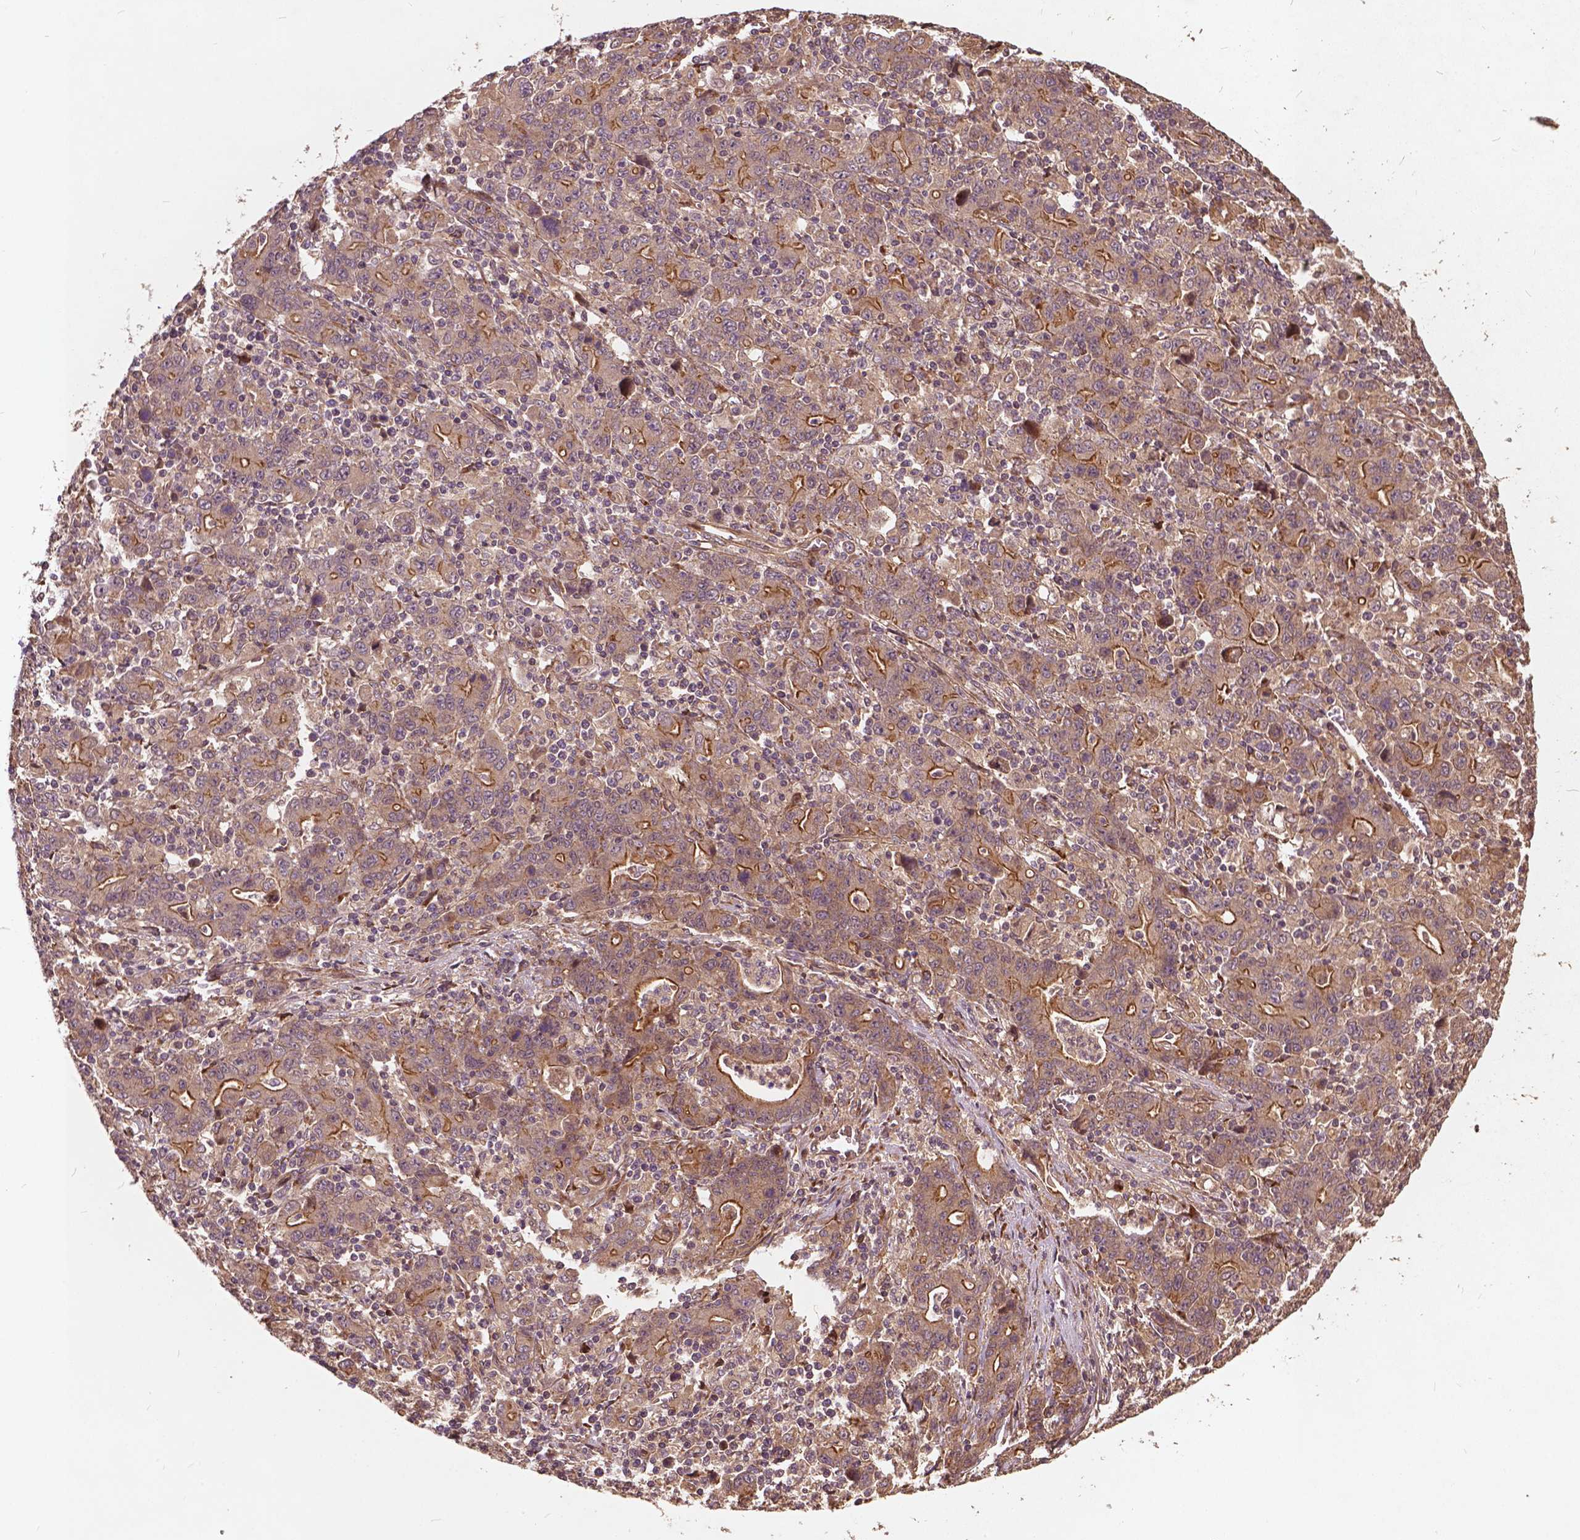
{"staining": {"intensity": "moderate", "quantity": ">75%", "location": "cytoplasmic/membranous"}, "tissue": "stomach cancer", "cell_type": "Tumor cells", "image_type": "cancer", "snomed": [{"axis": "morphology", "description": "Adenocarcinoma, NOS"}, {"axis": "topography", "description": "Stomach, upper"}], "caption": "Brown immunohistochemical staining in stomach adenocarcinoma exhibits moderate cytoplasmic/membranous positivity in approximately >75% of tumor cells.", "gene": "UBXN2A", "patient": {"sex": "male", "age": 69}}